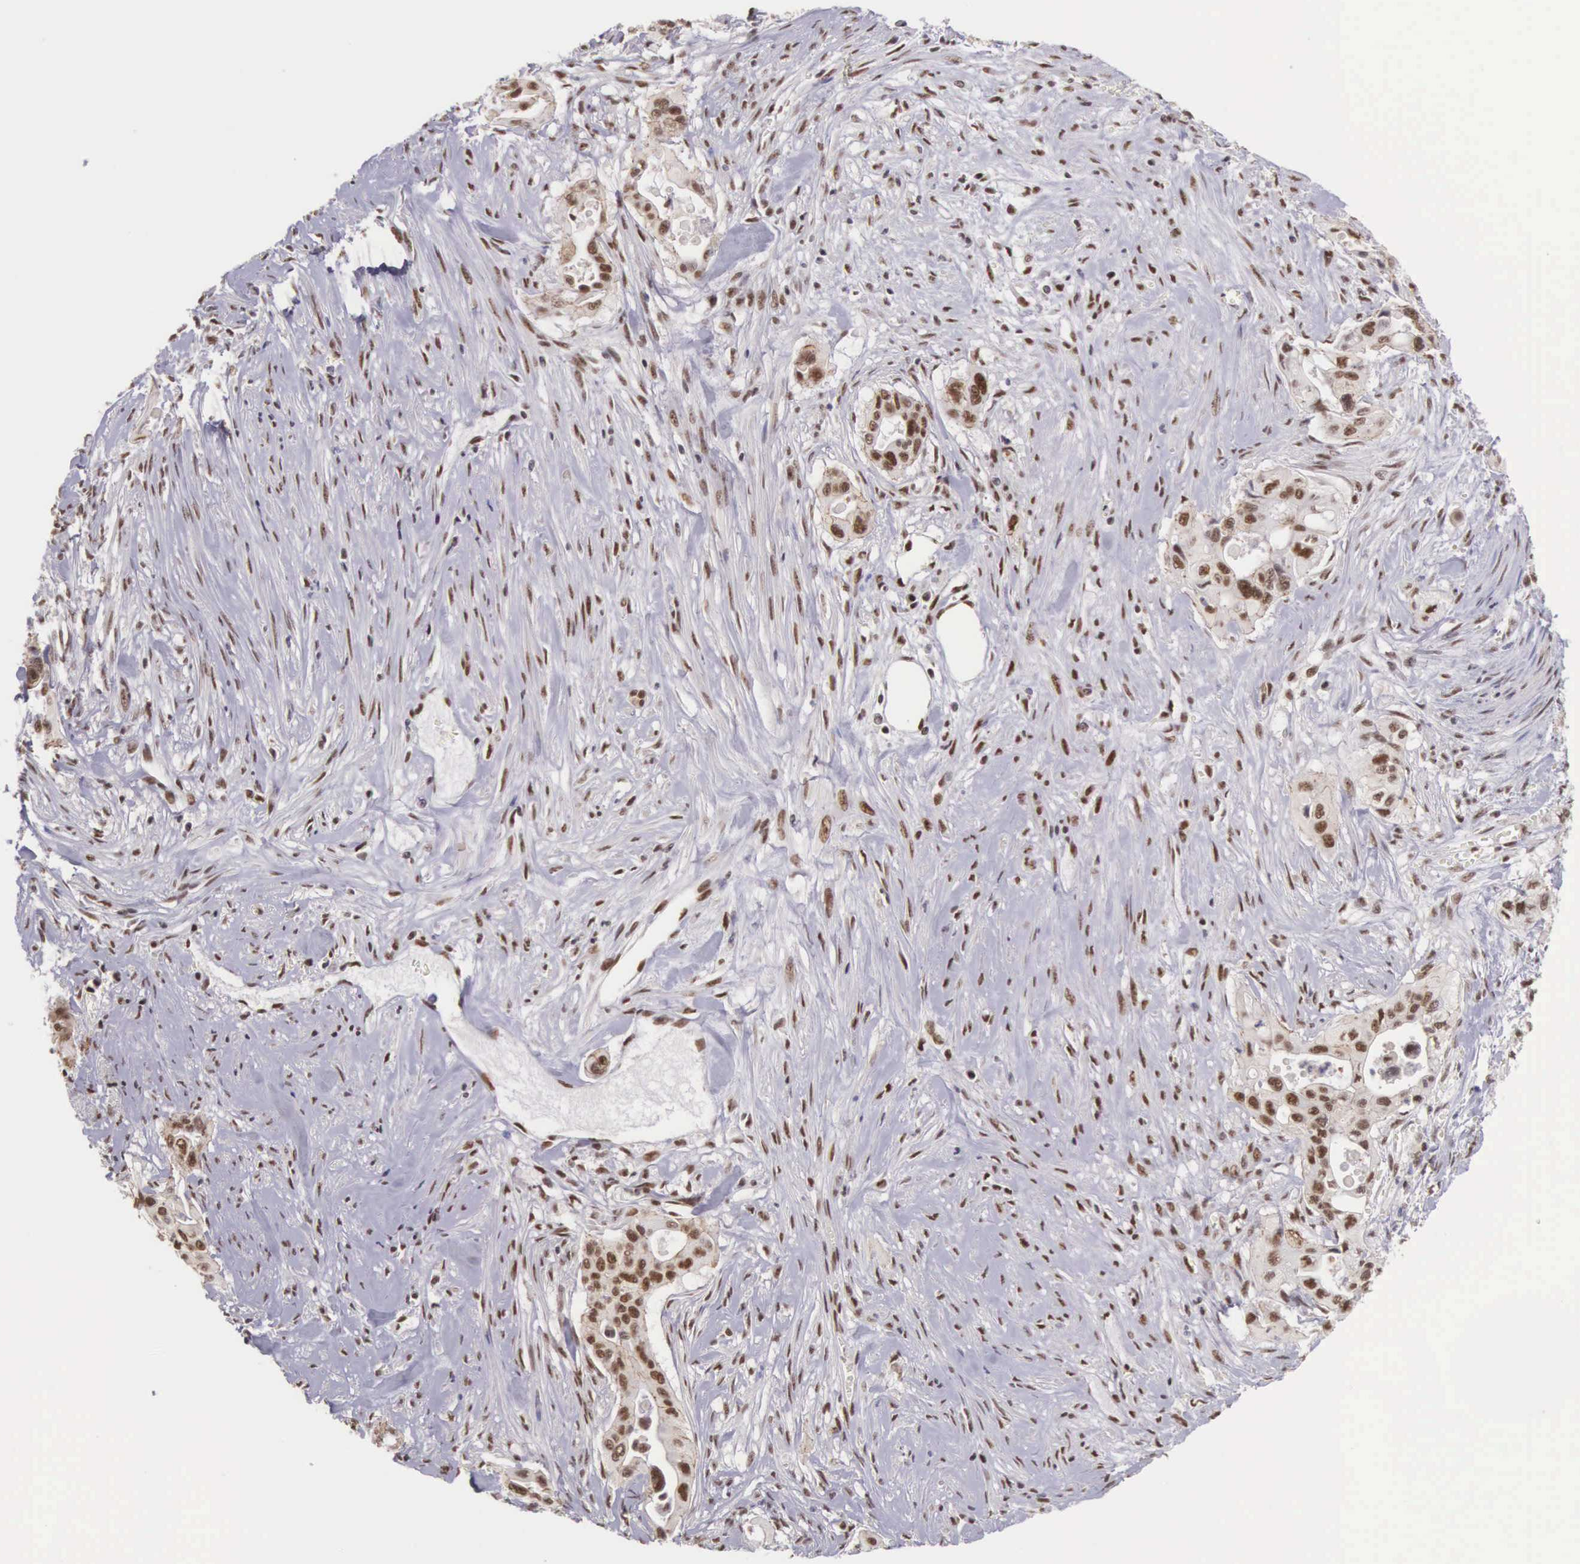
{"staining": {"intensity": "moderate", "quantity": ">75%", "location": "cytoplasmic/membranous,nuclear"}, "tissue": "pancreatic cancer", "cell_type": "Tumor cells", "image_type": "cancer", "snomed": [{"axis": "morphology", "description": "Adenocarcinoma, NOS"}, {"axis": "topography", "description": "Pancreas"}], "caption": "Protein expression analysis of human adenocarcinoma (pancreatic) reveals moderate cytoplasmic/membranous and nuclear positivity in approximately >75% of tumor cells.", "gene": "POLR2F", "patient": {"sex": "male", "age": 77}}